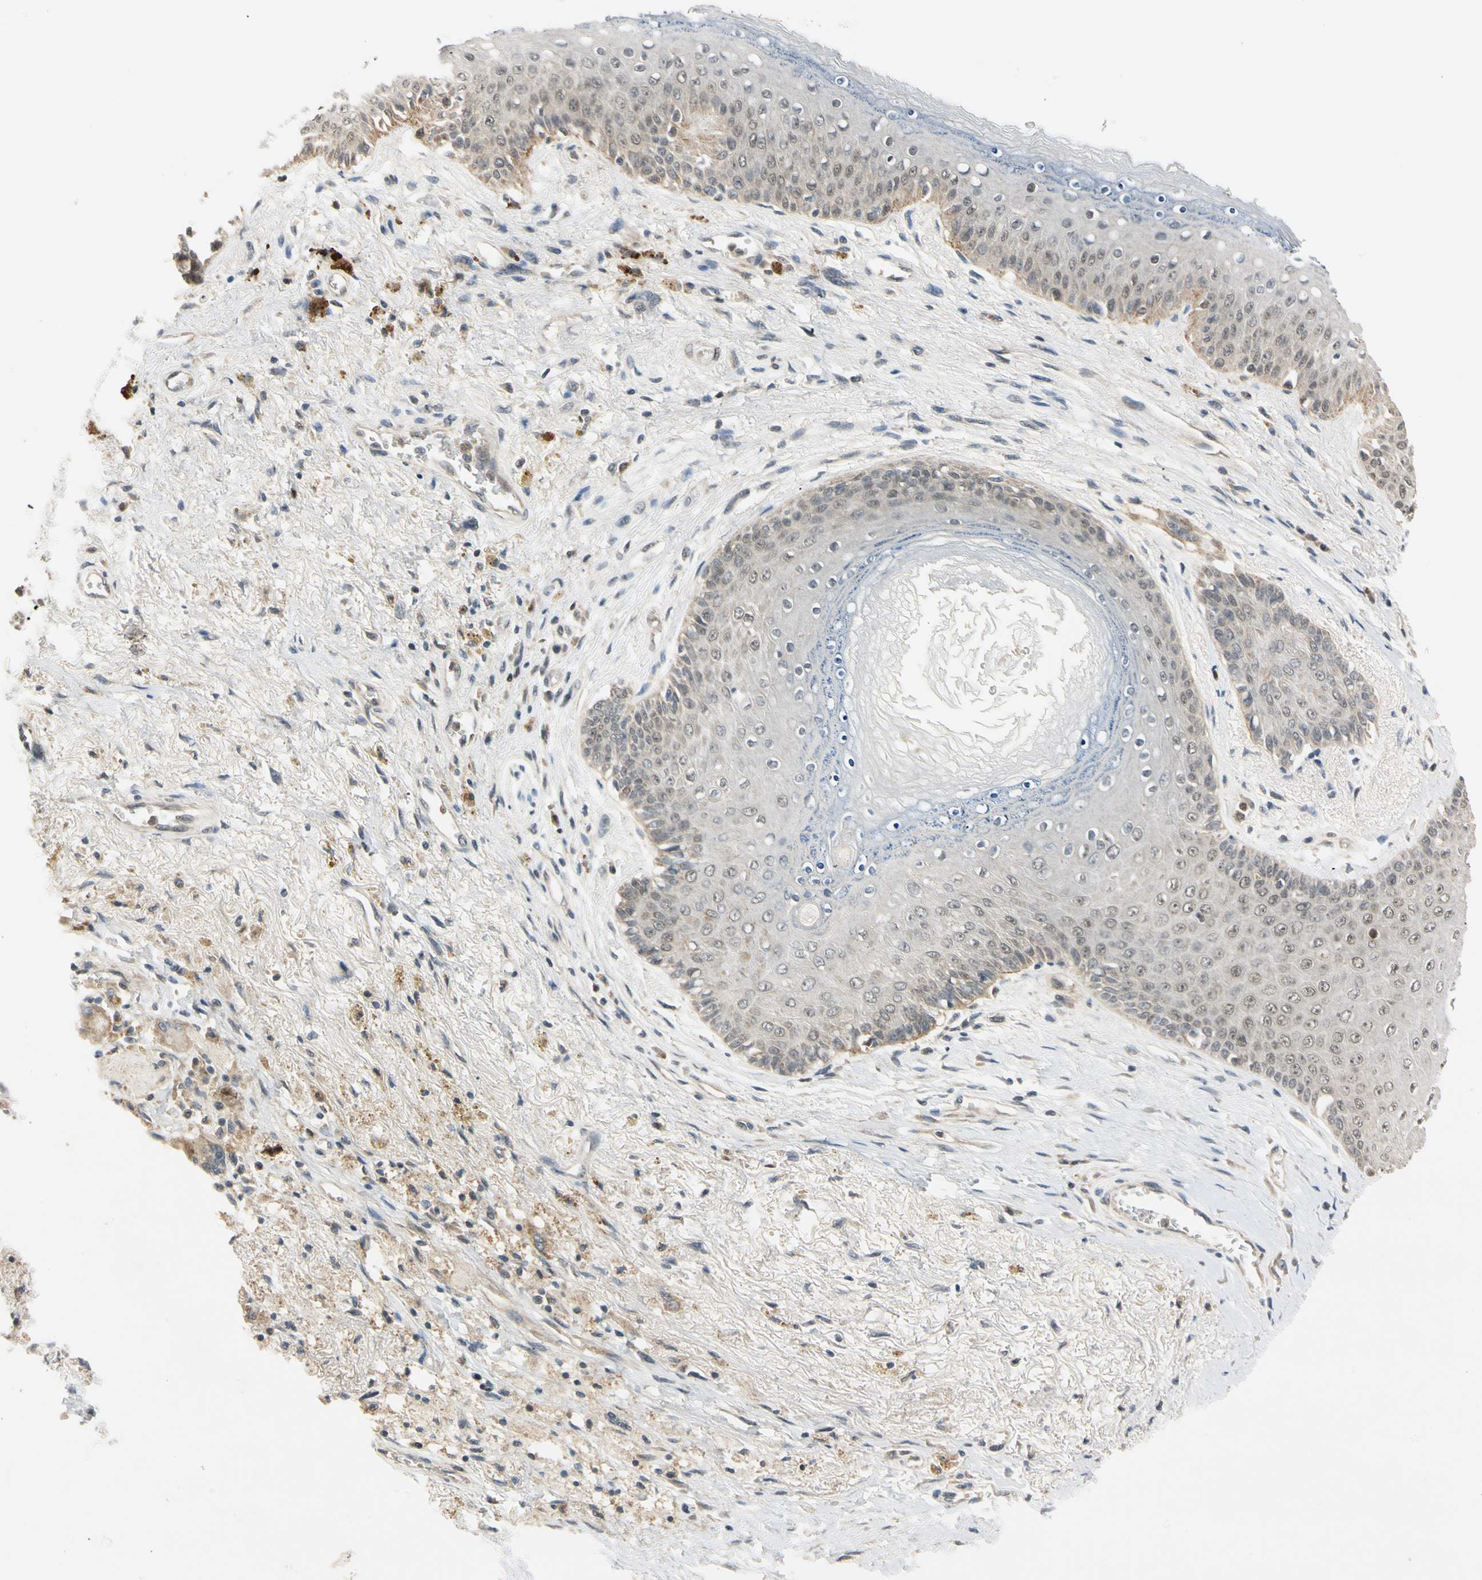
{"staining": {"intensity": "weak", "quantity": "25%-75%", "location": "cytoplasmic/membranous"}, "tissue": "skin", "cell_type": "Epidermal cells", "image_type": "normal", "snomed": [{"axis": "morphology", "description": "Normal tissue, NOS"}, {"axis": "topography", "description": "Anal"}], "caption": "Immunohistochemistry photomicrograph of benign skin: human skin stained using IHC exhibits low levels of weak protein expression localized specifically in the cytoplasmic/membranous of epidermal cells, appearing as a cytoplasmic/membranous brown color.", "gene": "RIOX2", "patient": {"sex": "female", "age": 46}}